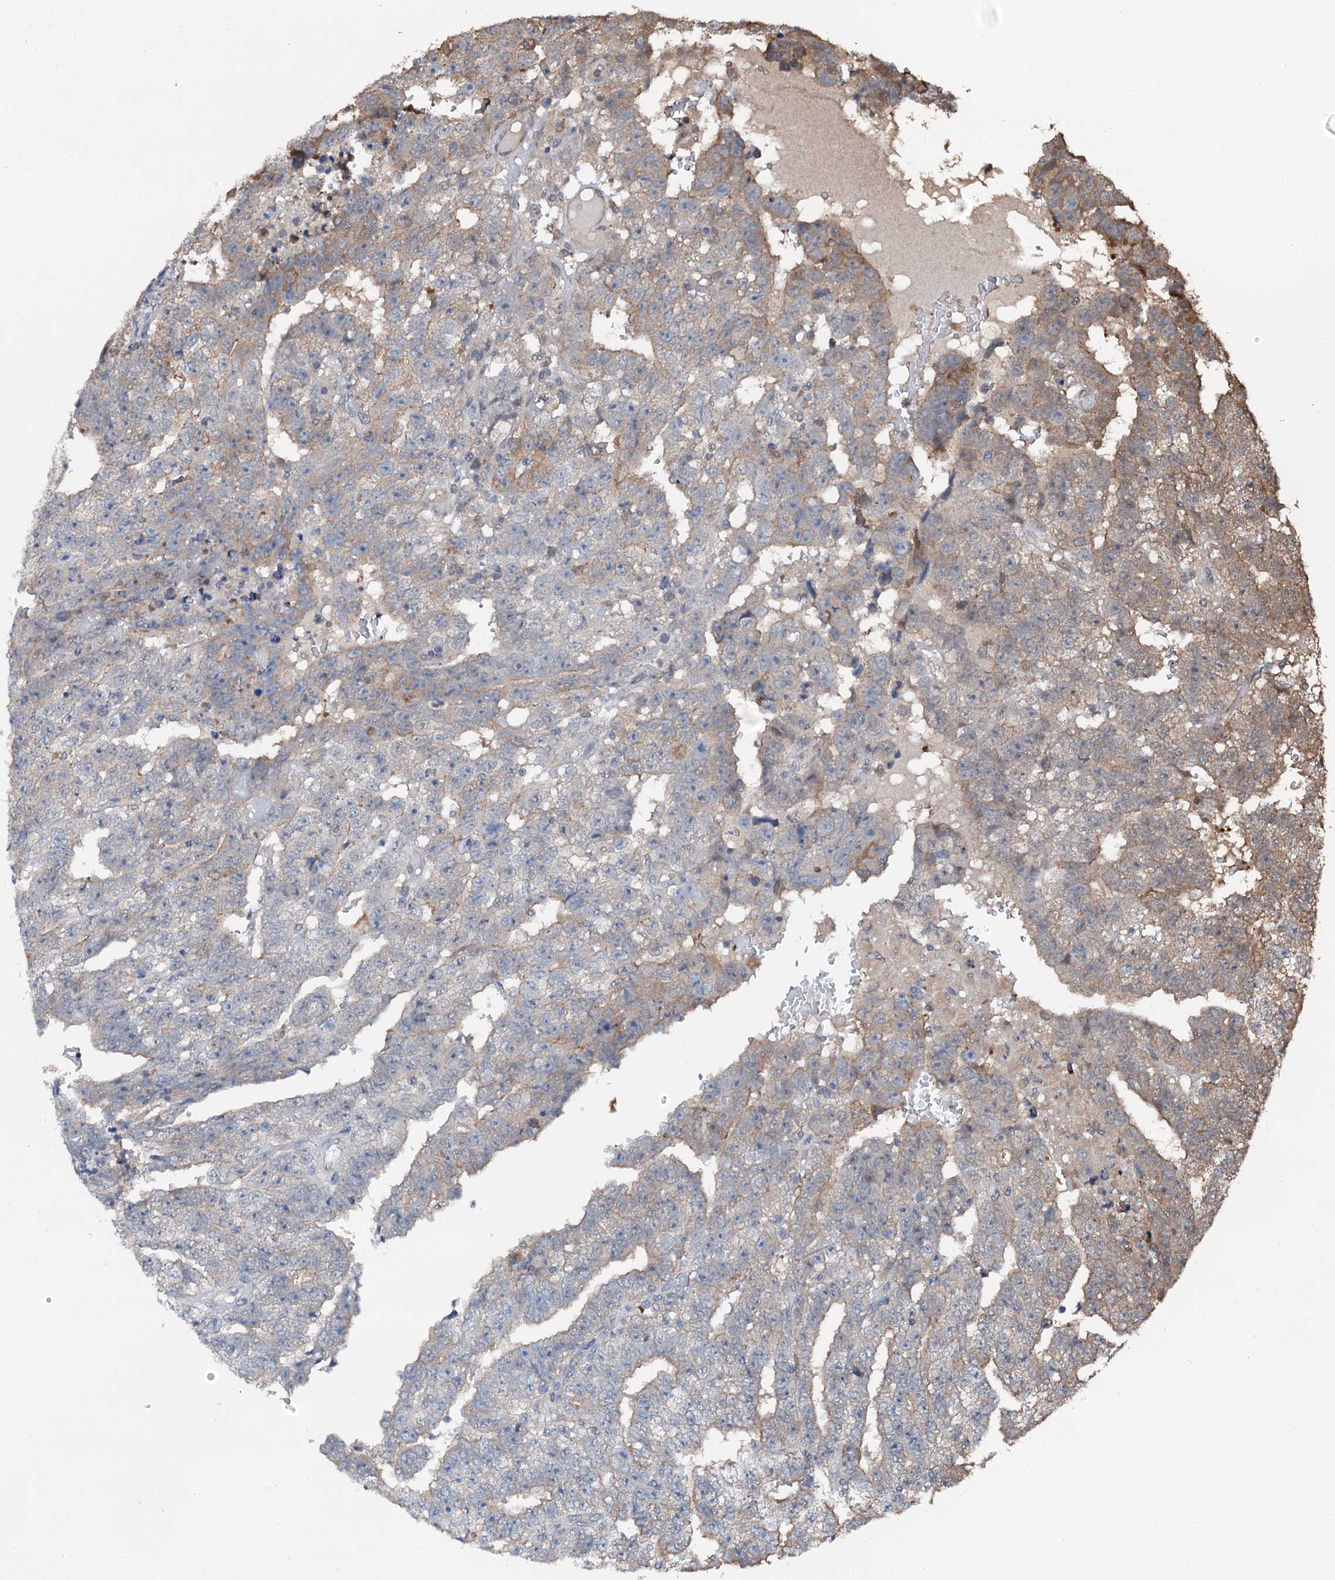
{"staining": {"intensity": "weak", "quantity": "<25%", "location": "cytoplasmic/membranous"}, "tissue": "testis cancer", "cell_type": "Tumor cells", "image_type": "cancer", "snomed": [{"axis": "morphology", "description": "Carcinoma, Embryonal, NOS"}, {"axis": "topography", "description": "Testis"}], "caption": "The histopathology image reveals no significant expression in tumor cells of testis embryonal carcinoma.", "gene": "FLYWCH1", "patient": {"sex": "male", "age": 25}}